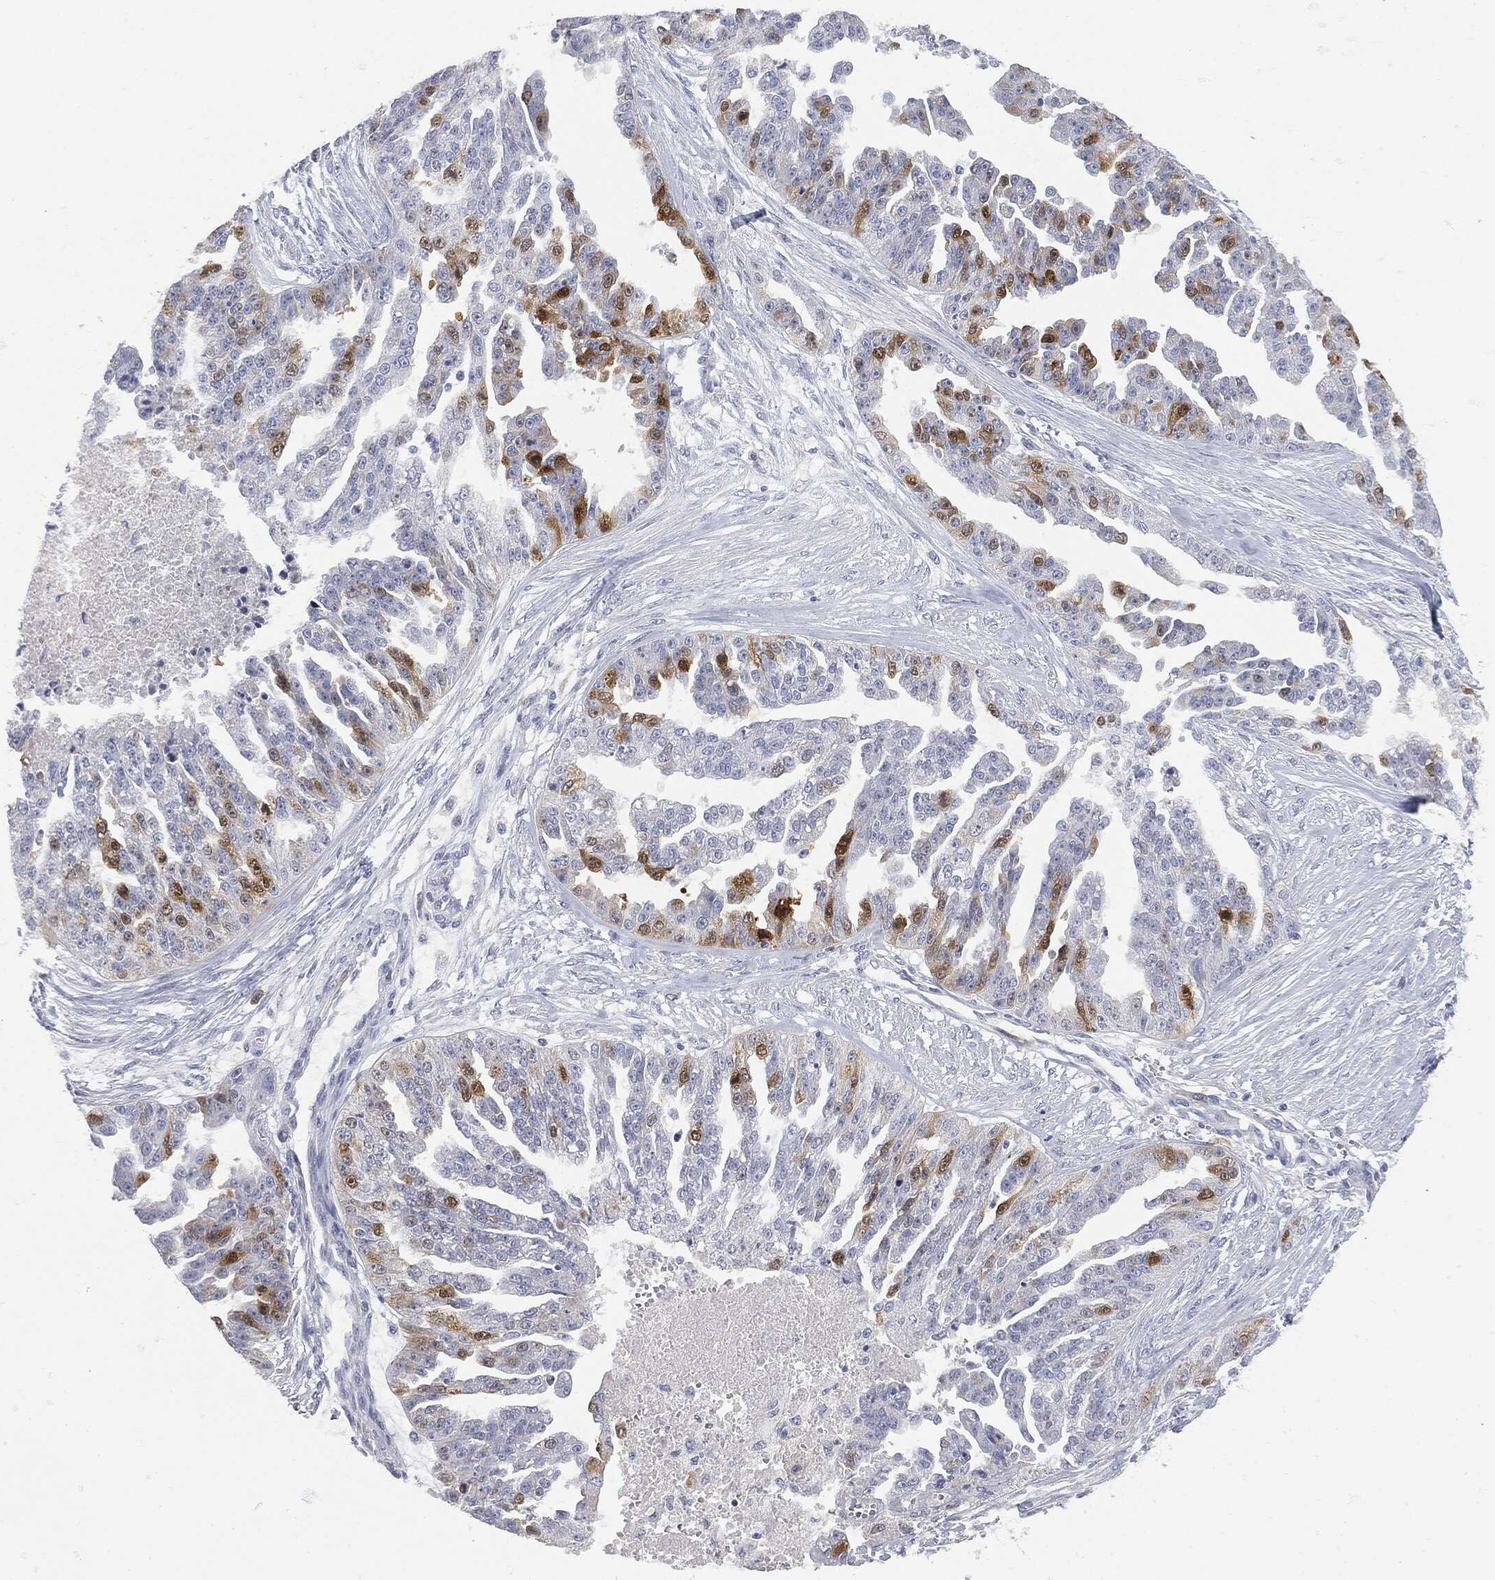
{"staining": {"intensity": "strong", "quantity": "<25%", "location": "cytoplasmic/membranous"}, "tissue": "ovarian cancer", "cell_type": "Tumor cells", "image_type": "cancer", "snomed": [{"axis": "morphology", "description": "Cystadenocarcinoma, serous, NOS"}, {"axis": "topography", "description": "Ovary"}], "caption": "Ovarian serous cystadenocarcinoma stained with a protein marker demonstrates strong staining in tumor cells.", "gene": "UBE2C", "patient": {"sex": "female", "age": 58}}